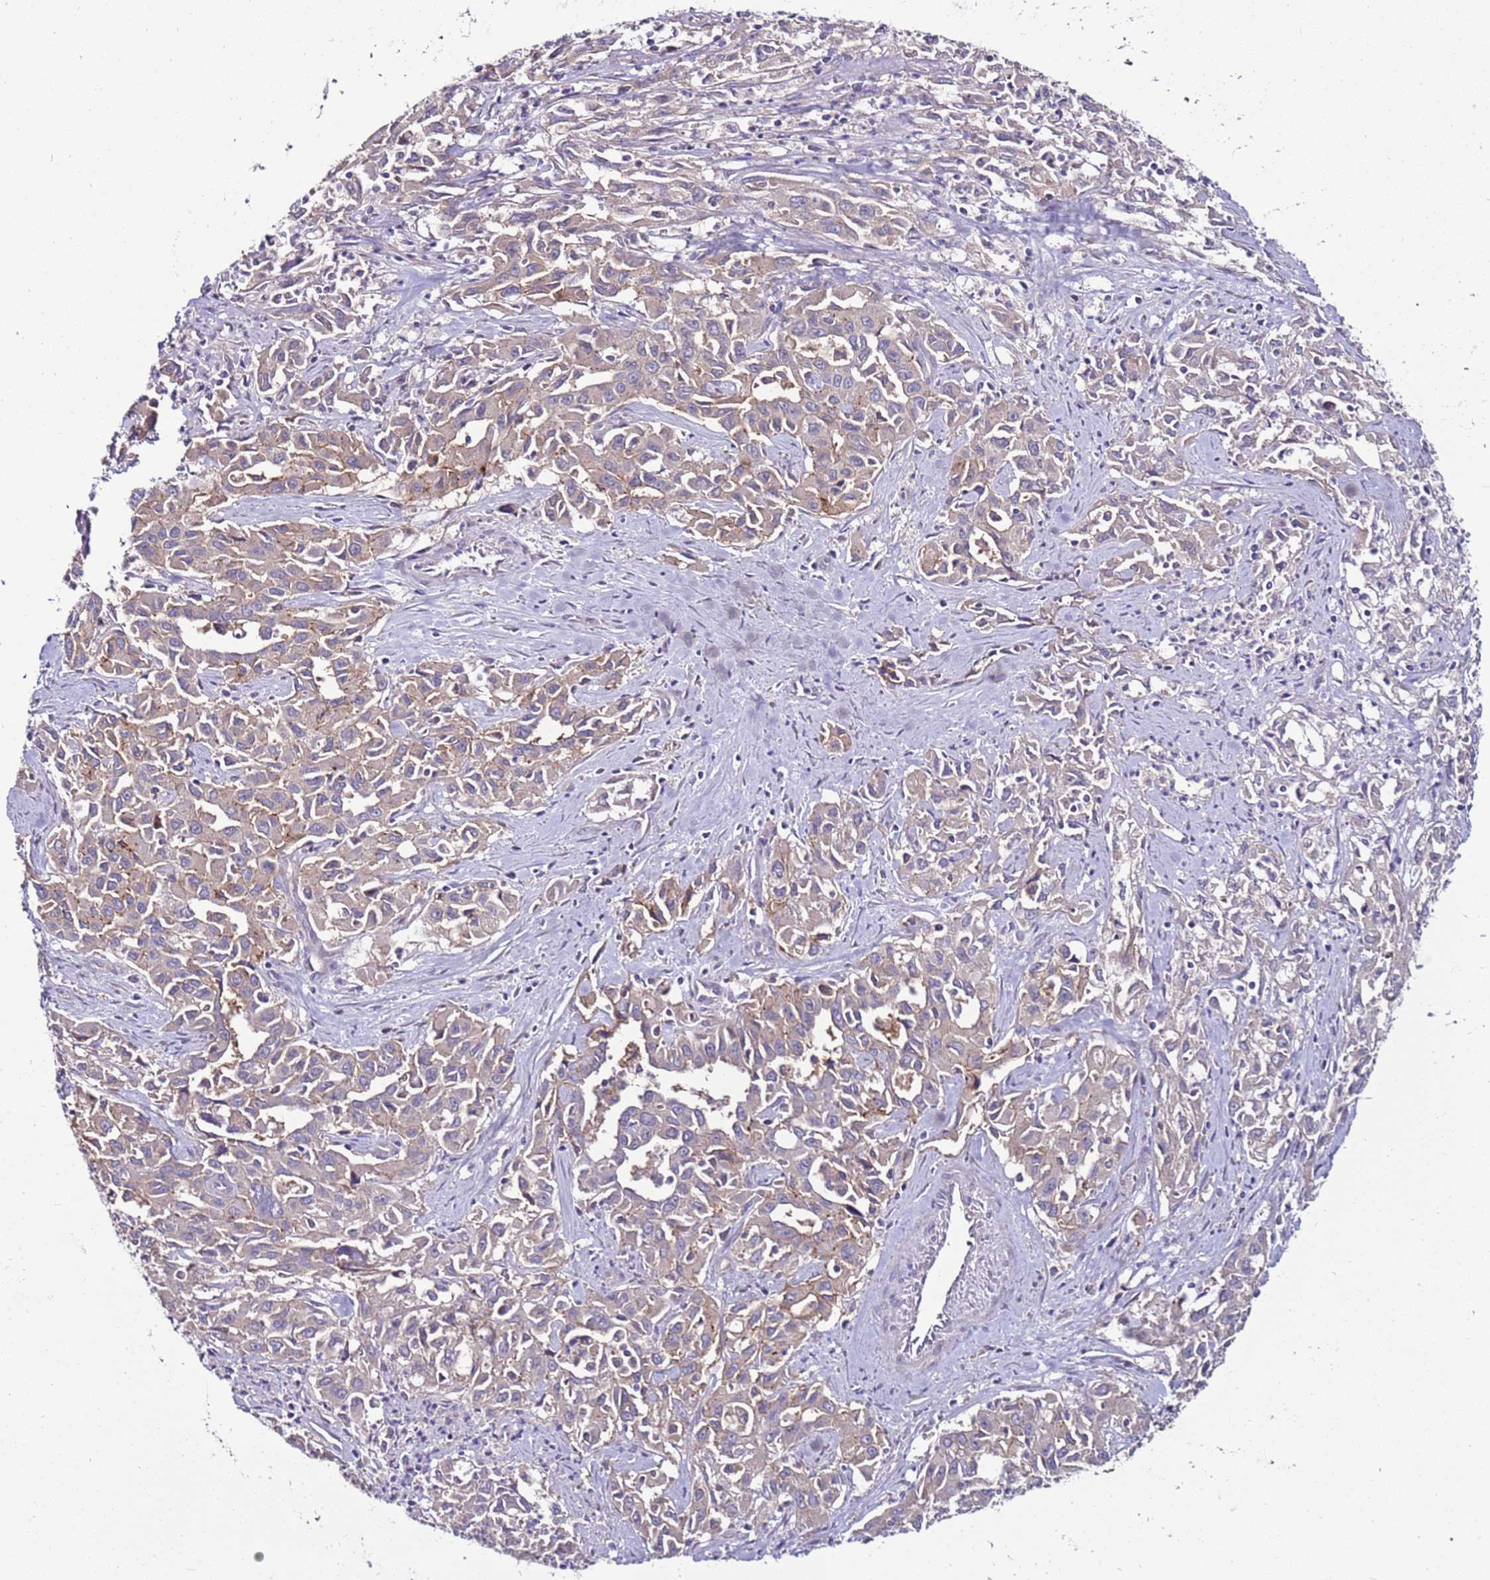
{"staining": {"intensity": "weak", "quantity": "25%-75%", "location": "cytoplasmic/membranous"}, "tissue": "liver cancer", "cell_type": "Tumor cells", "image_type": "cancer", "snomed": [{"axis": "morphology", "description": "Carcinoma, Hepatocellular, NOS"}, {"axis": "topography", "description": "Liver"}], "caption": "The photomicrograph exhibits staining of liver cancer, revealing weak cytoplasmic/membranous protein expression (brown color) within tumor cells. (Brightfield microscopy of DAB IHC at high magnification).", "gene": "GPN3", "patient": {"sex": "male", "age": 63}}